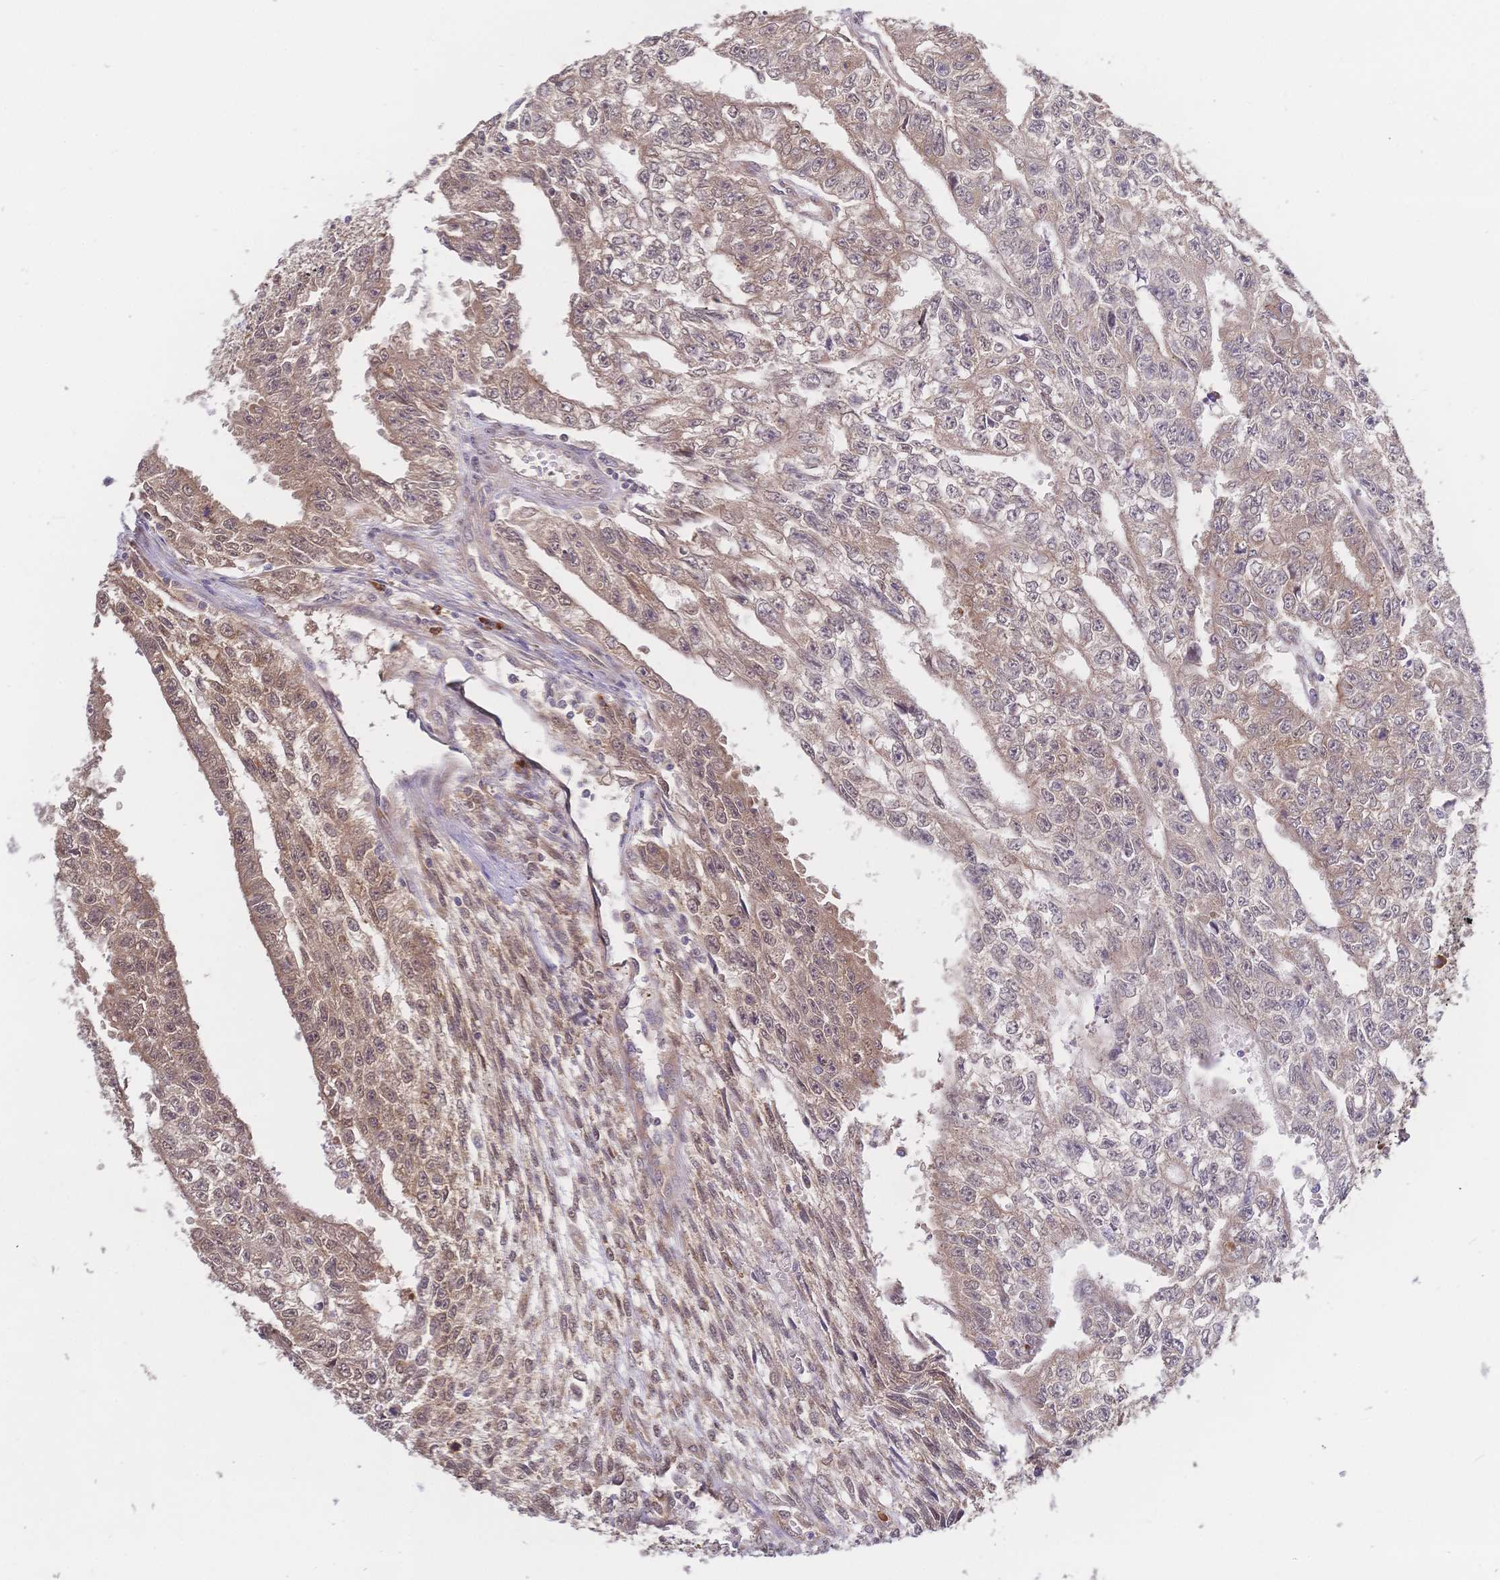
{"staining": {"intensity": "weak", "quantity": ">75%", "location": "cytoplasmic/membranous"}, "tissue": "testis cancer", "cell_type": "Tumor cells", "image_type": "cancer", "snomed": [{"axis": "morphology", "description": "Carcinoma, Embryonal, NOS"}, {"axis": "morphology", "description": "Teratoma, malignant, NOS"}, {"axis": "topography", "description": "Testis"}], "caption": "Human testis cancer (embryonal carcinoma) stained with a brown dye reveals weak cytoplasmic/membranous positive positivity in approximately >75% of tumor cells.", "gene": "LMO4", "patient": {"sex": "male", "age": 24}}